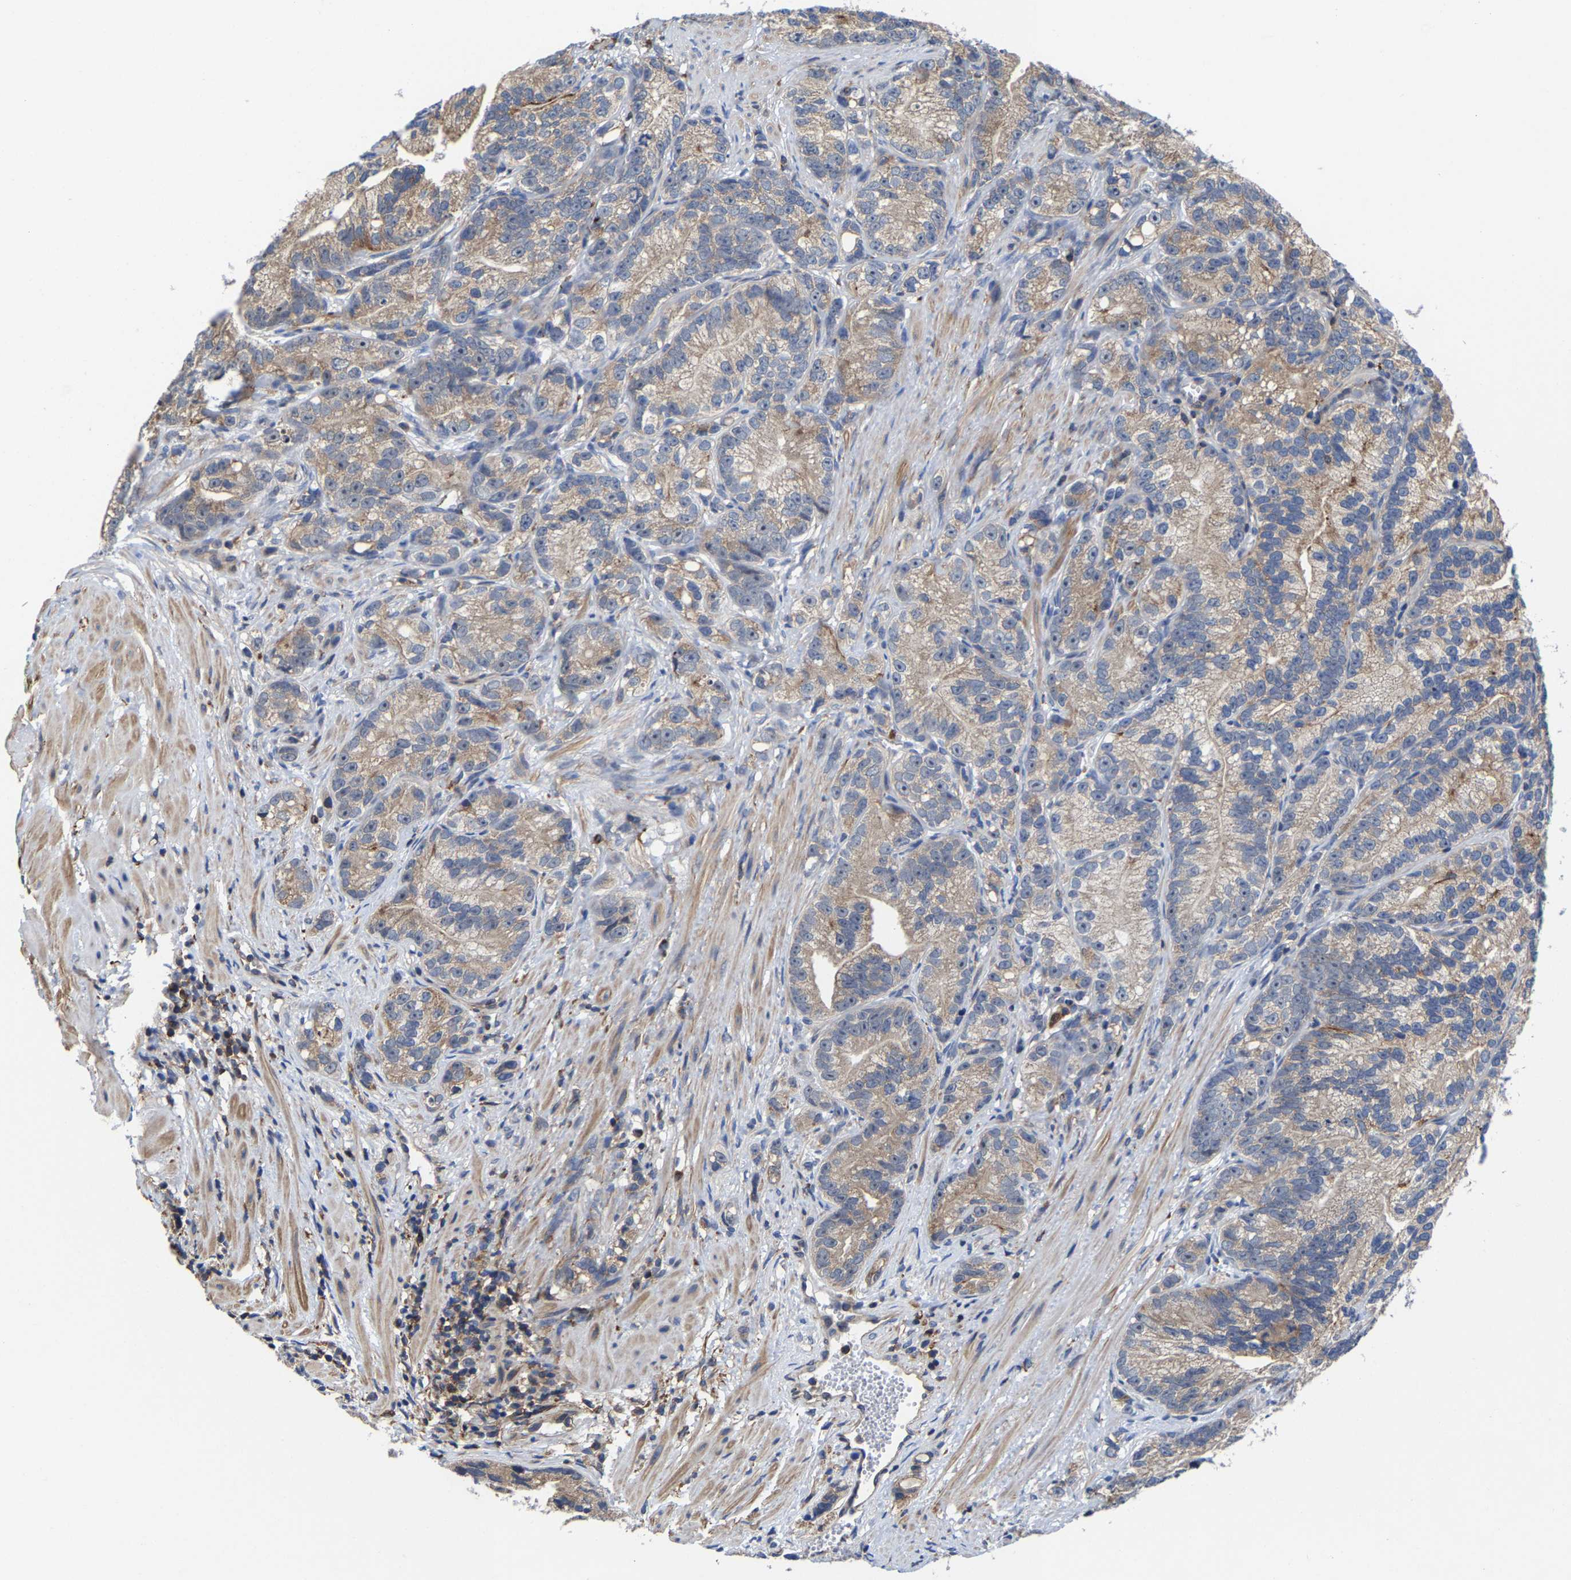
{"staining": {"intensity": "weak", "quantity": ">75%", "location": "cytoplasmic/membranous"}, "tissue": "prostate cancer", "cell_type": "Tumor cells", "image_type": "cancer", "snomed": [{"axis": "morphology", "description": "Adenocarcinoma, Low grade"}, {"axis": "topography", "description": "Prostate"}], "caption": "Tumor cells exhibit weak cytoplasmic/membranous positivity in about >75% of cells in prostate cancer.", "gene": "PFKFB3", "patient": {"sex": "male", "age": 89}}